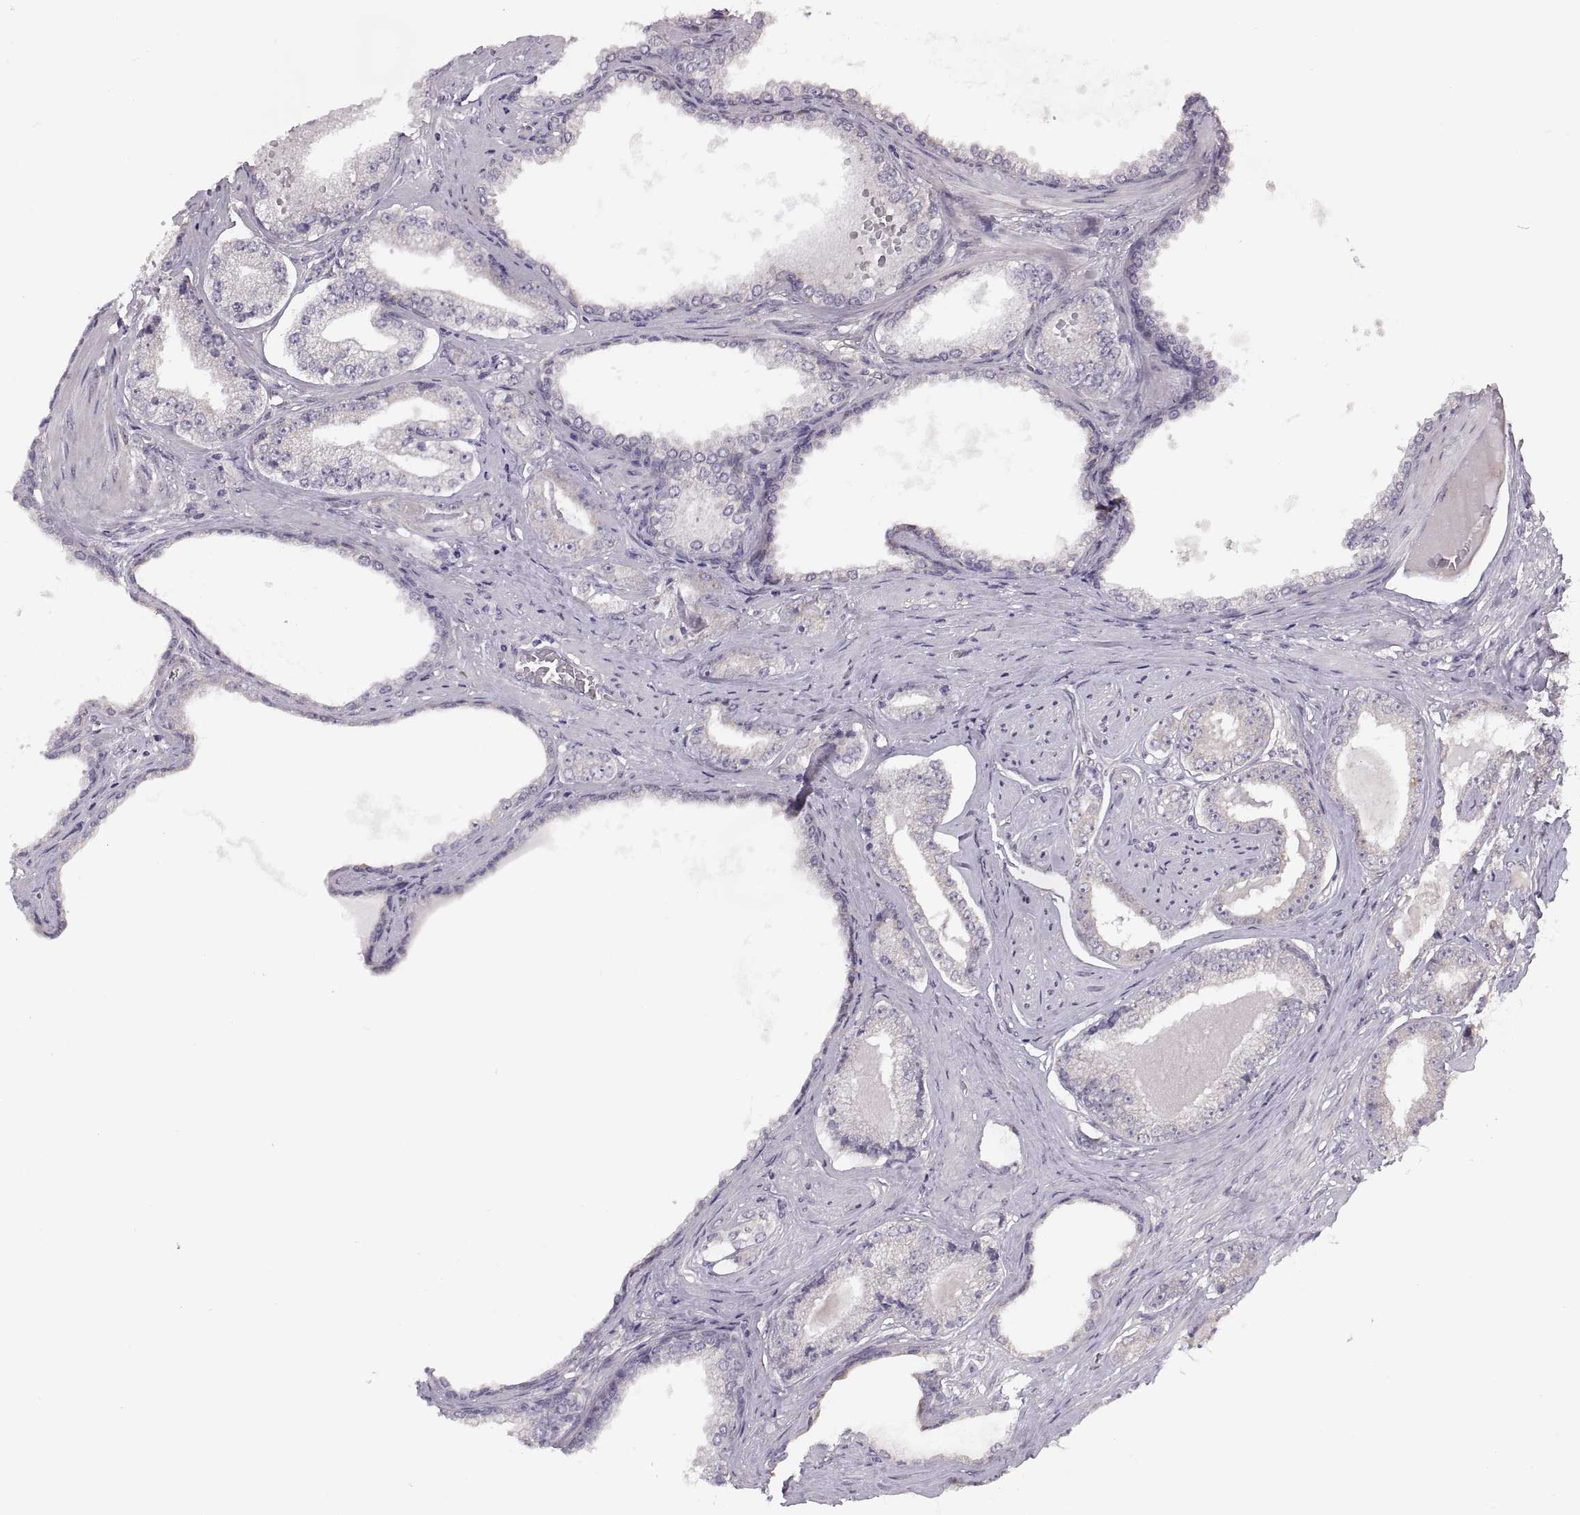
{"staining": {"intensity": "weak", "quantity": ">75%", "location": "cytoplasmic/membranous"}, "tissue": "prostate cancer", "cell_type": "Tumor cells", "image_type": "cancer", "snomed": [{"axis": "morphology", "description": "Adenocarcinoma, NOS"}, {"axis": "topography", "description": "Prostate"}], "caption": "Immunohistochemistry (DAB) staining of human prostate adenocarcinoma shows weak cytoplasmic/membranous protein expression in about >75% of tumor cells.", "gene": "ACSBG2", "patient": {"sex": "male", "age": 64}}